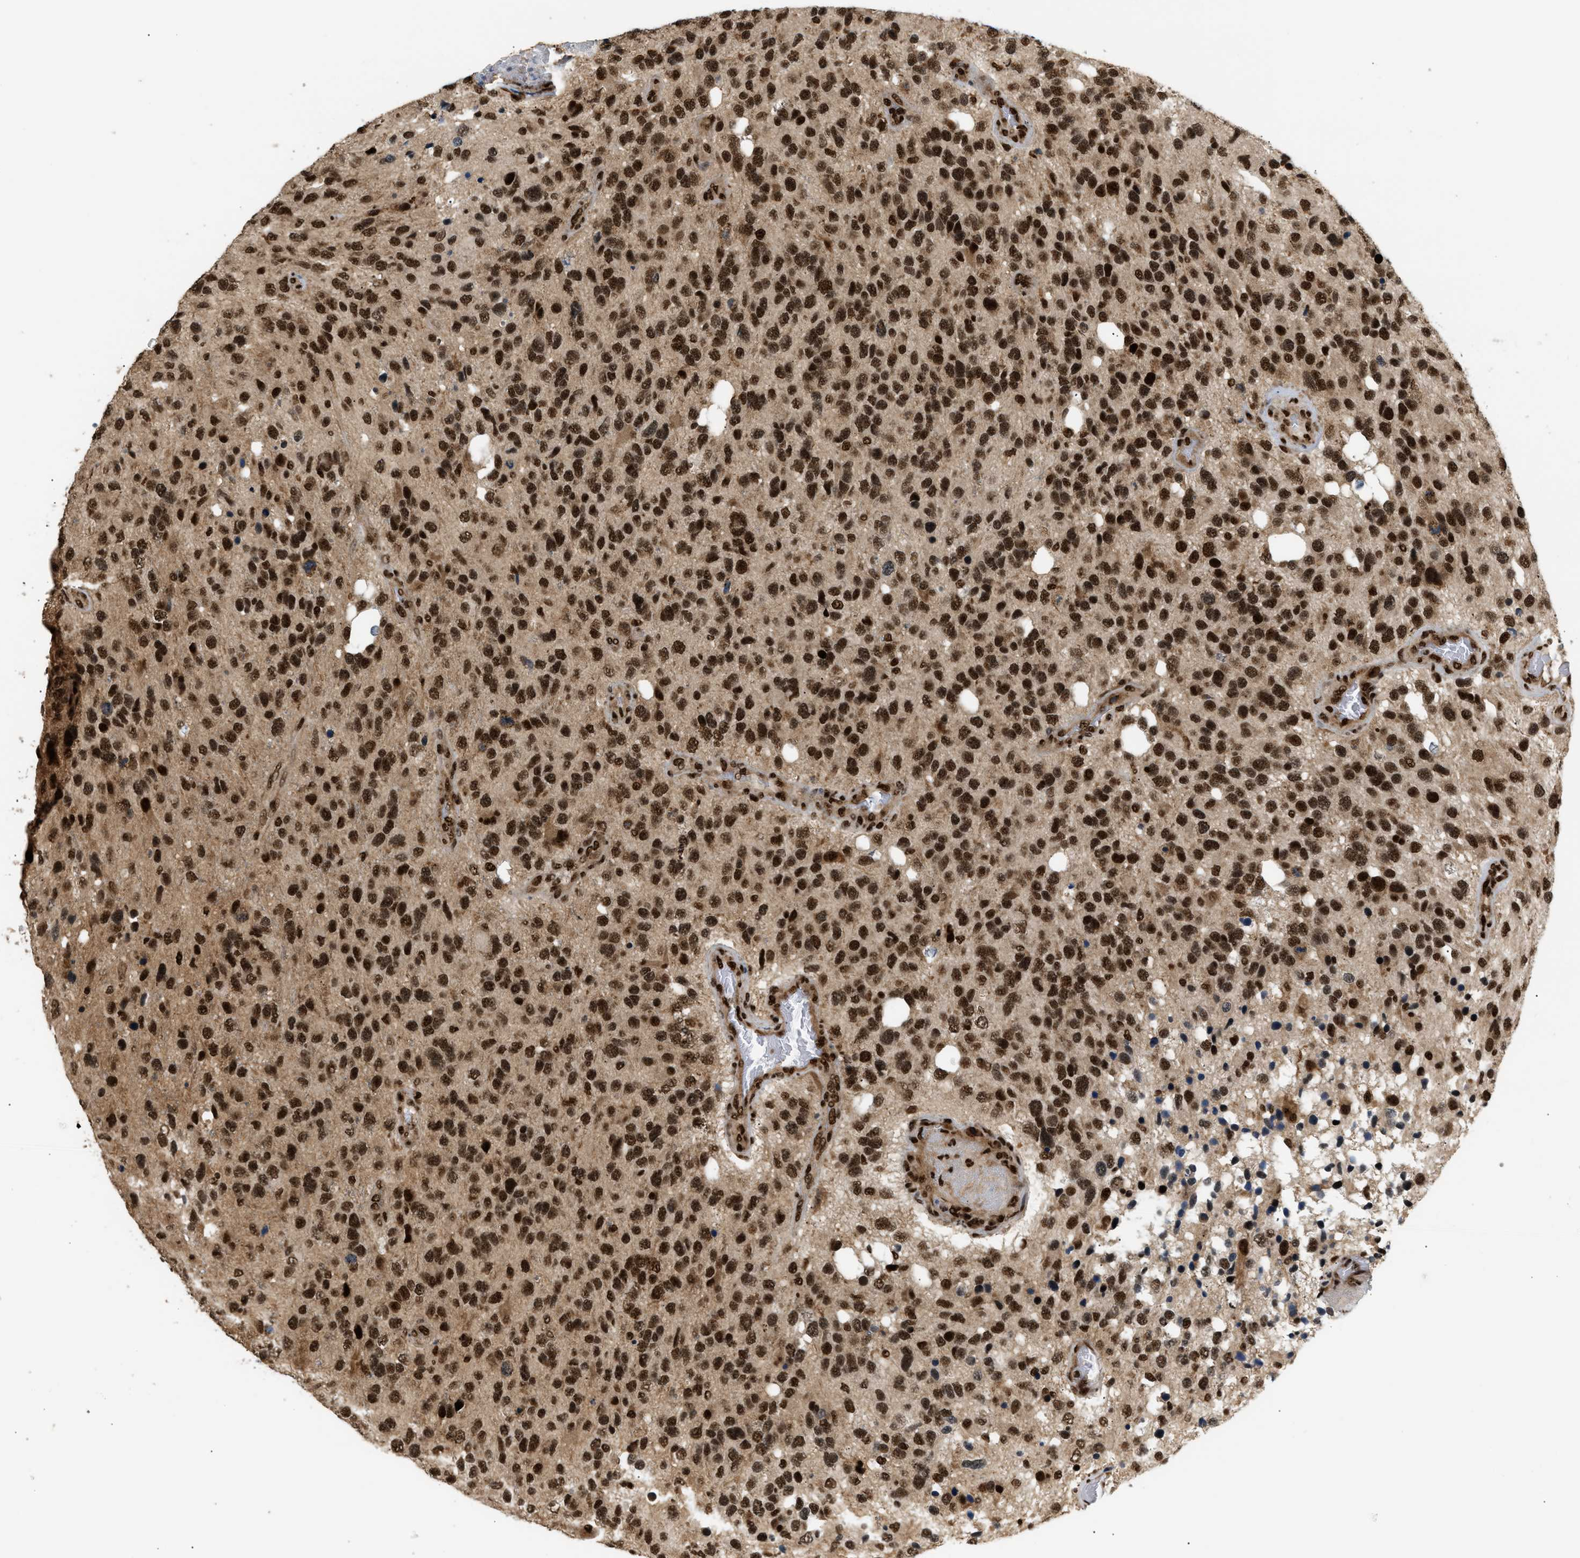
{"staining": {"intensity": "strong", "quantity": ">75%", "location": "nuclear"}, "tissue": "glioma", "cell_type": "Tumor cells", "image_type": "cancer", "snomed": [{"axis": "morphology", "description": "Glioma, malignant, High grade"}, {"axis": "topography", "description": "Brain"}], "caption": "Strong nuclear positivity for a protein is present in about >75% of tumor cells of glioma using immunohistochemistry.", "gene": "RBM5", "patient": {"sex": "female", "age": 58}}